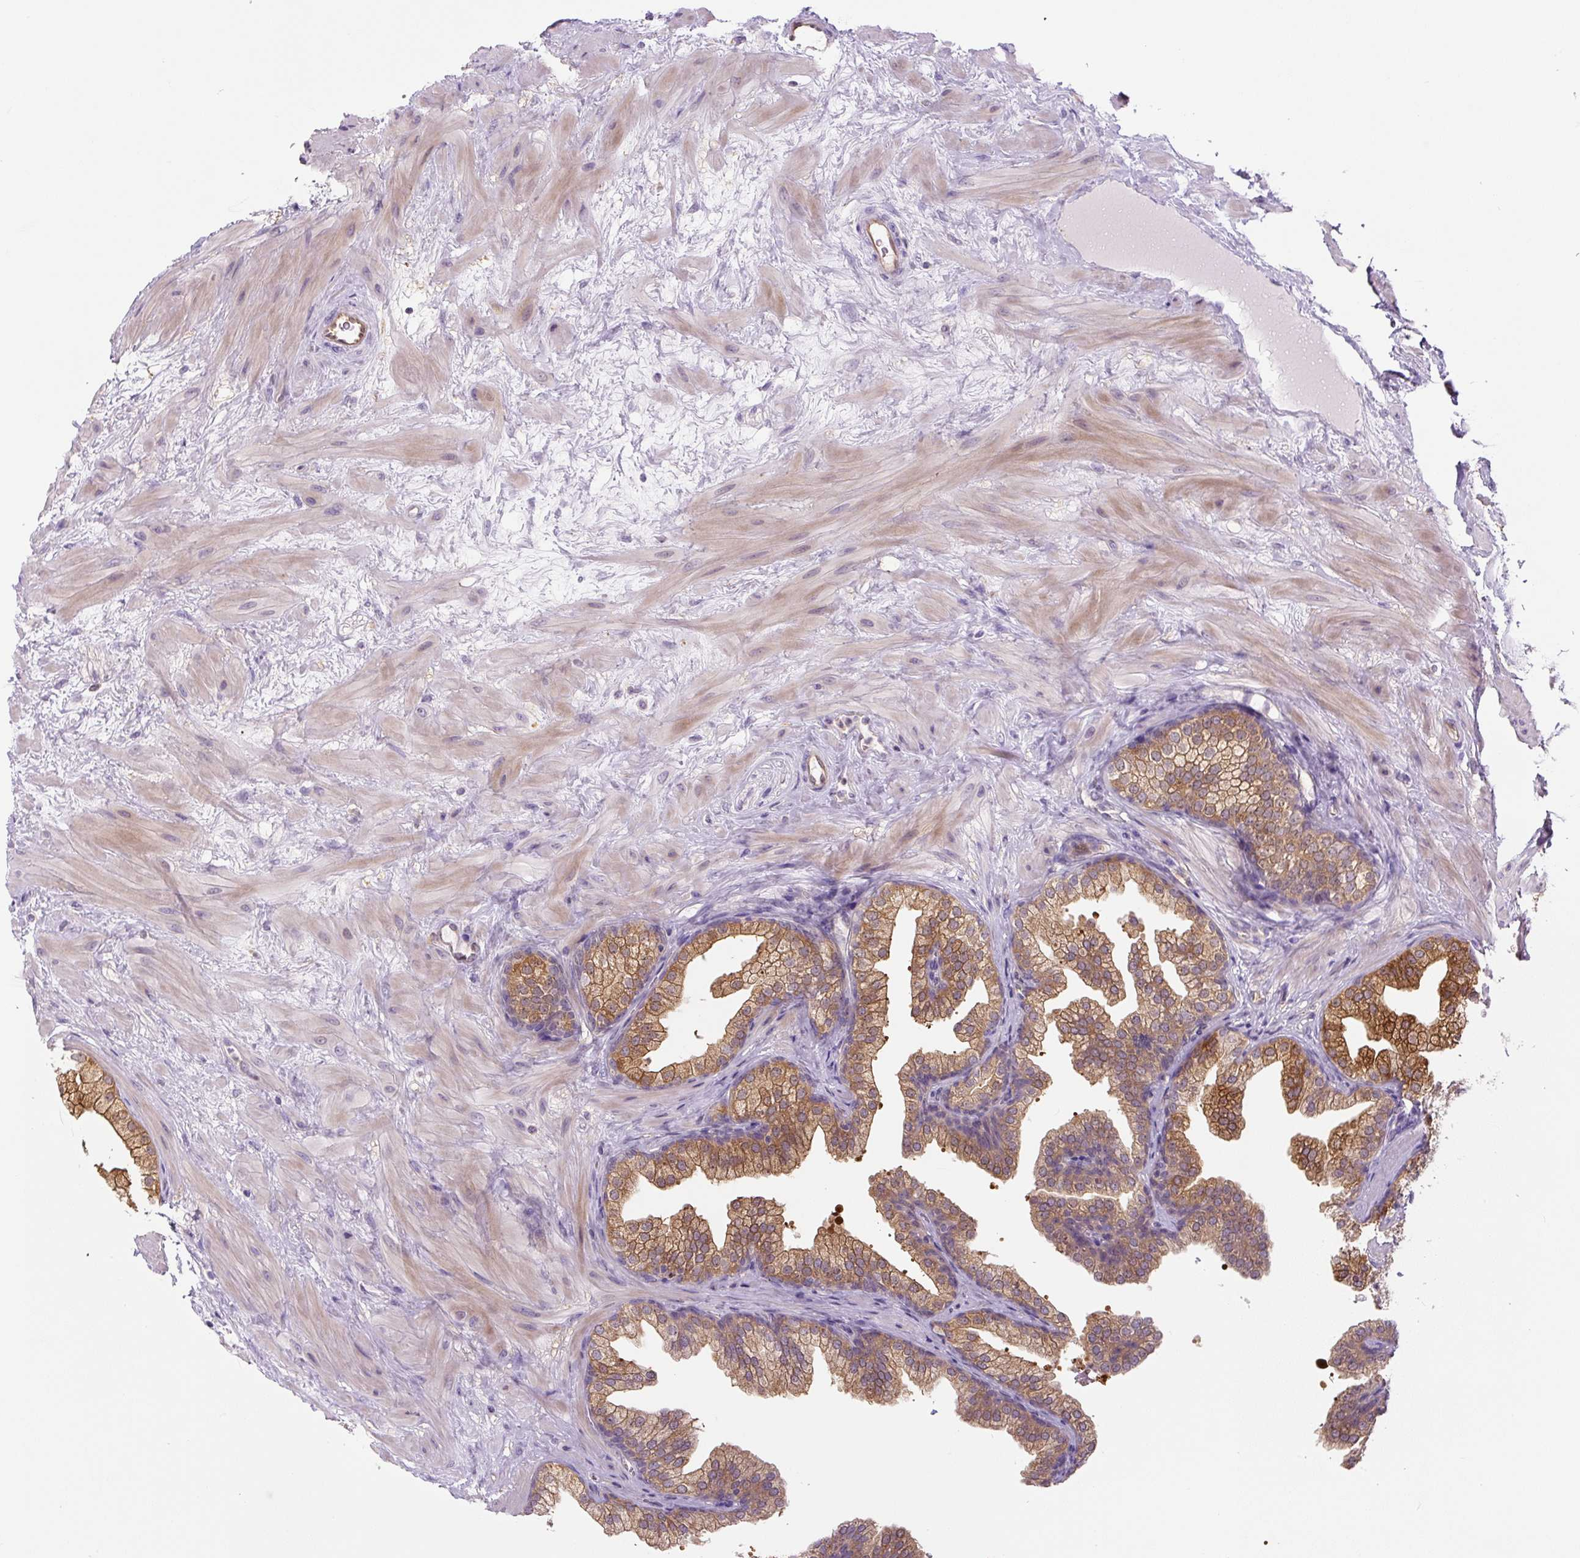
{"staining": {"intensity": "moderate", "quantity": ">75%", "location": "cytoplasmic/membranous"}, "tissue": "prostate", "cell_type": "Glandular cells", "image_type": "normal", "snomed": [{"axis": "morphology", "description": "Normal tissue, NOS"}, {"axis": "topography", "description": "Prostate"}], "caption": "Immunohistochemical staining of benign prostate shows moderate cytoplasmic/membranous protein staining in approximately >75% of glandular cells. Ihc stains the protein in brown and the nuclei are stained blue.", "gene": "SPSB2", "patient": {"sex": "male", "age": 37}}